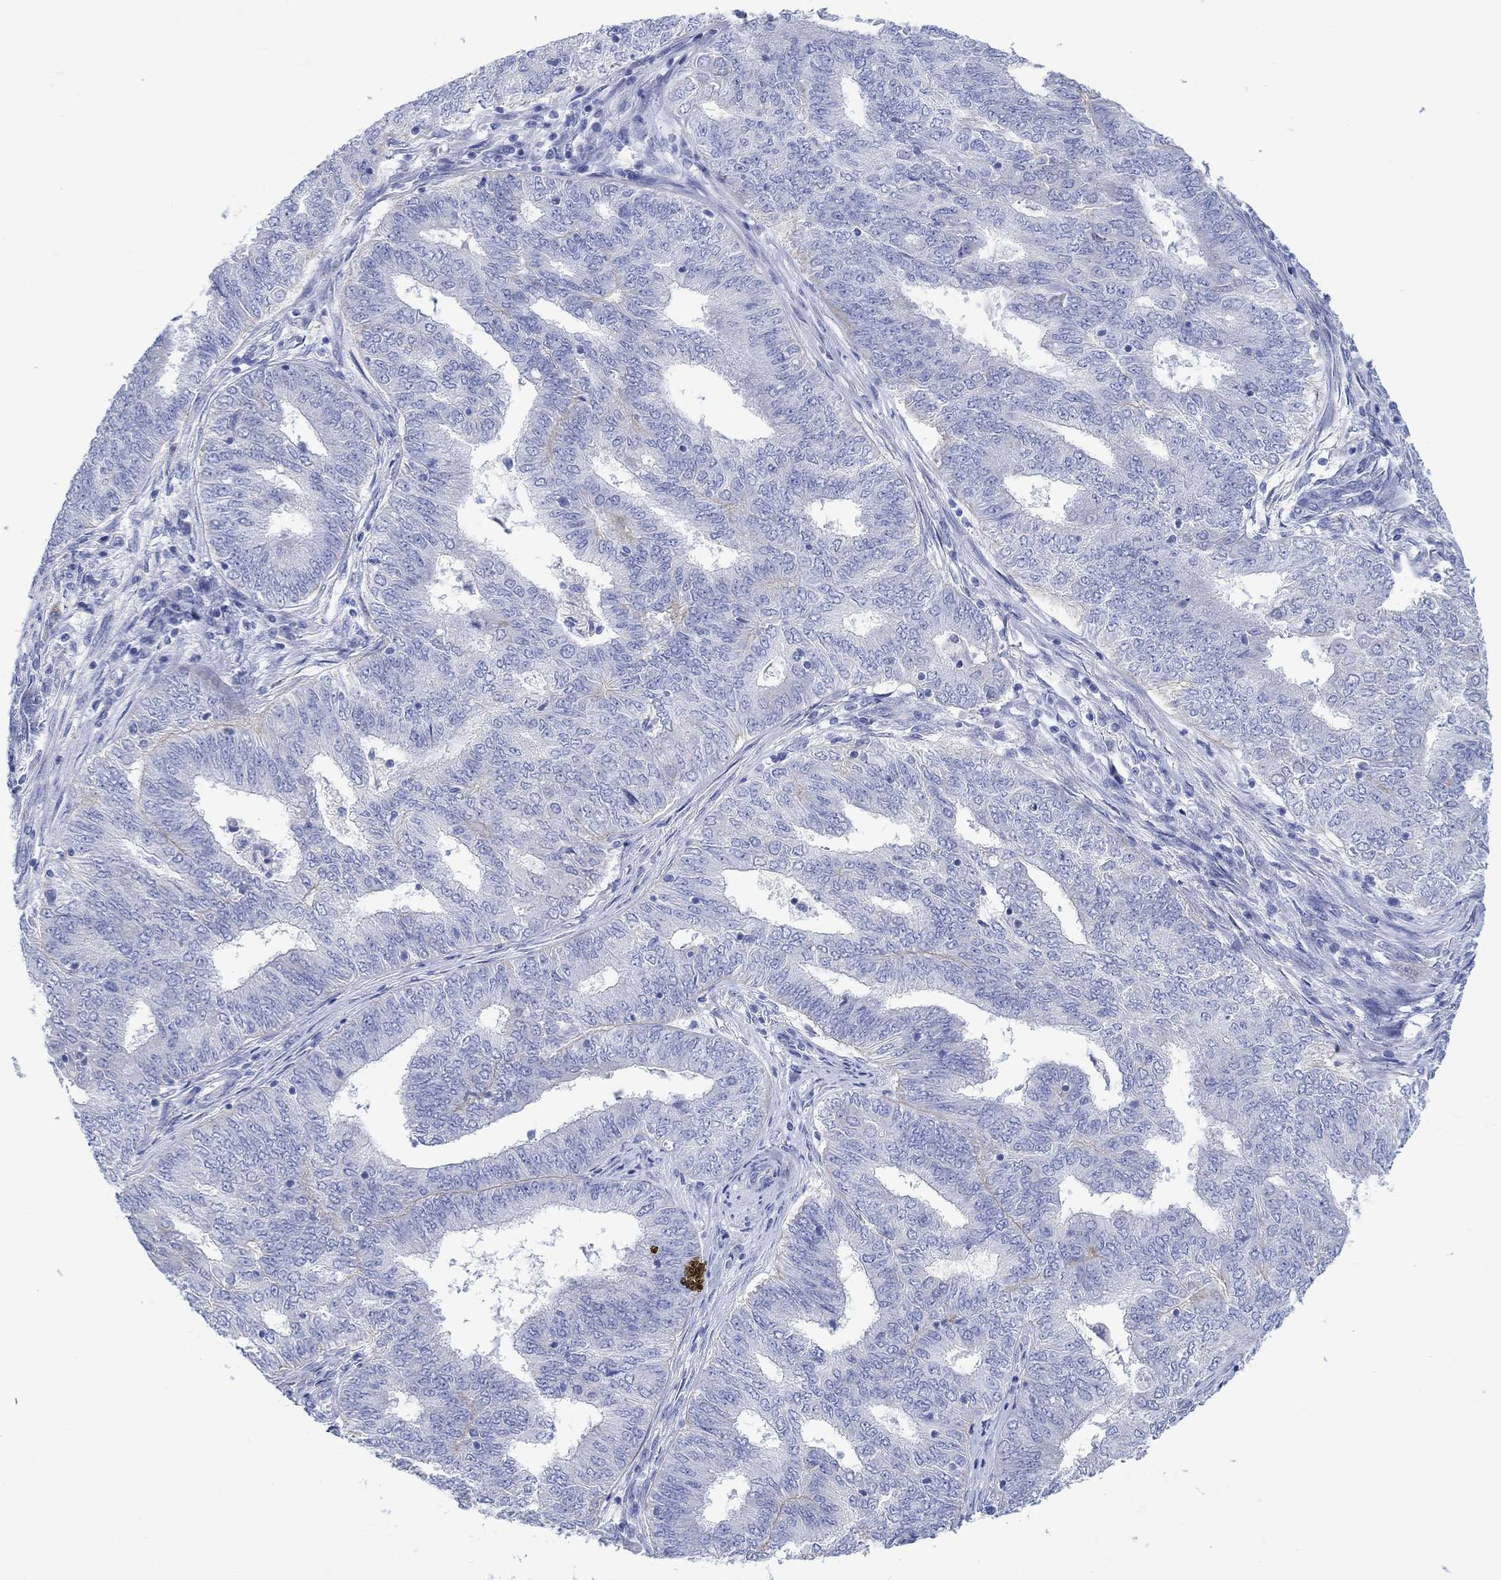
{"staining": {"intensity": "negative", "quantity": "none", "location": "none"}, "tissue": "endometrial cancer", "cell_type": "Tumor cells", "image_type": "cancer", "snomed": [{"axis": "morphology", "description": "Adenocarcinoma, NOS"}, {"axis": "topography", "description": "Endometrium"}], "caption": "DAB (3,3'-diaminobenzidine) immunohistochemical staining of adenocarcinoma (endometrial) demonstrates no significant staining in tumor cells.", "gene": "REEP6", "patient": {"sex": "female", "age": 62}}